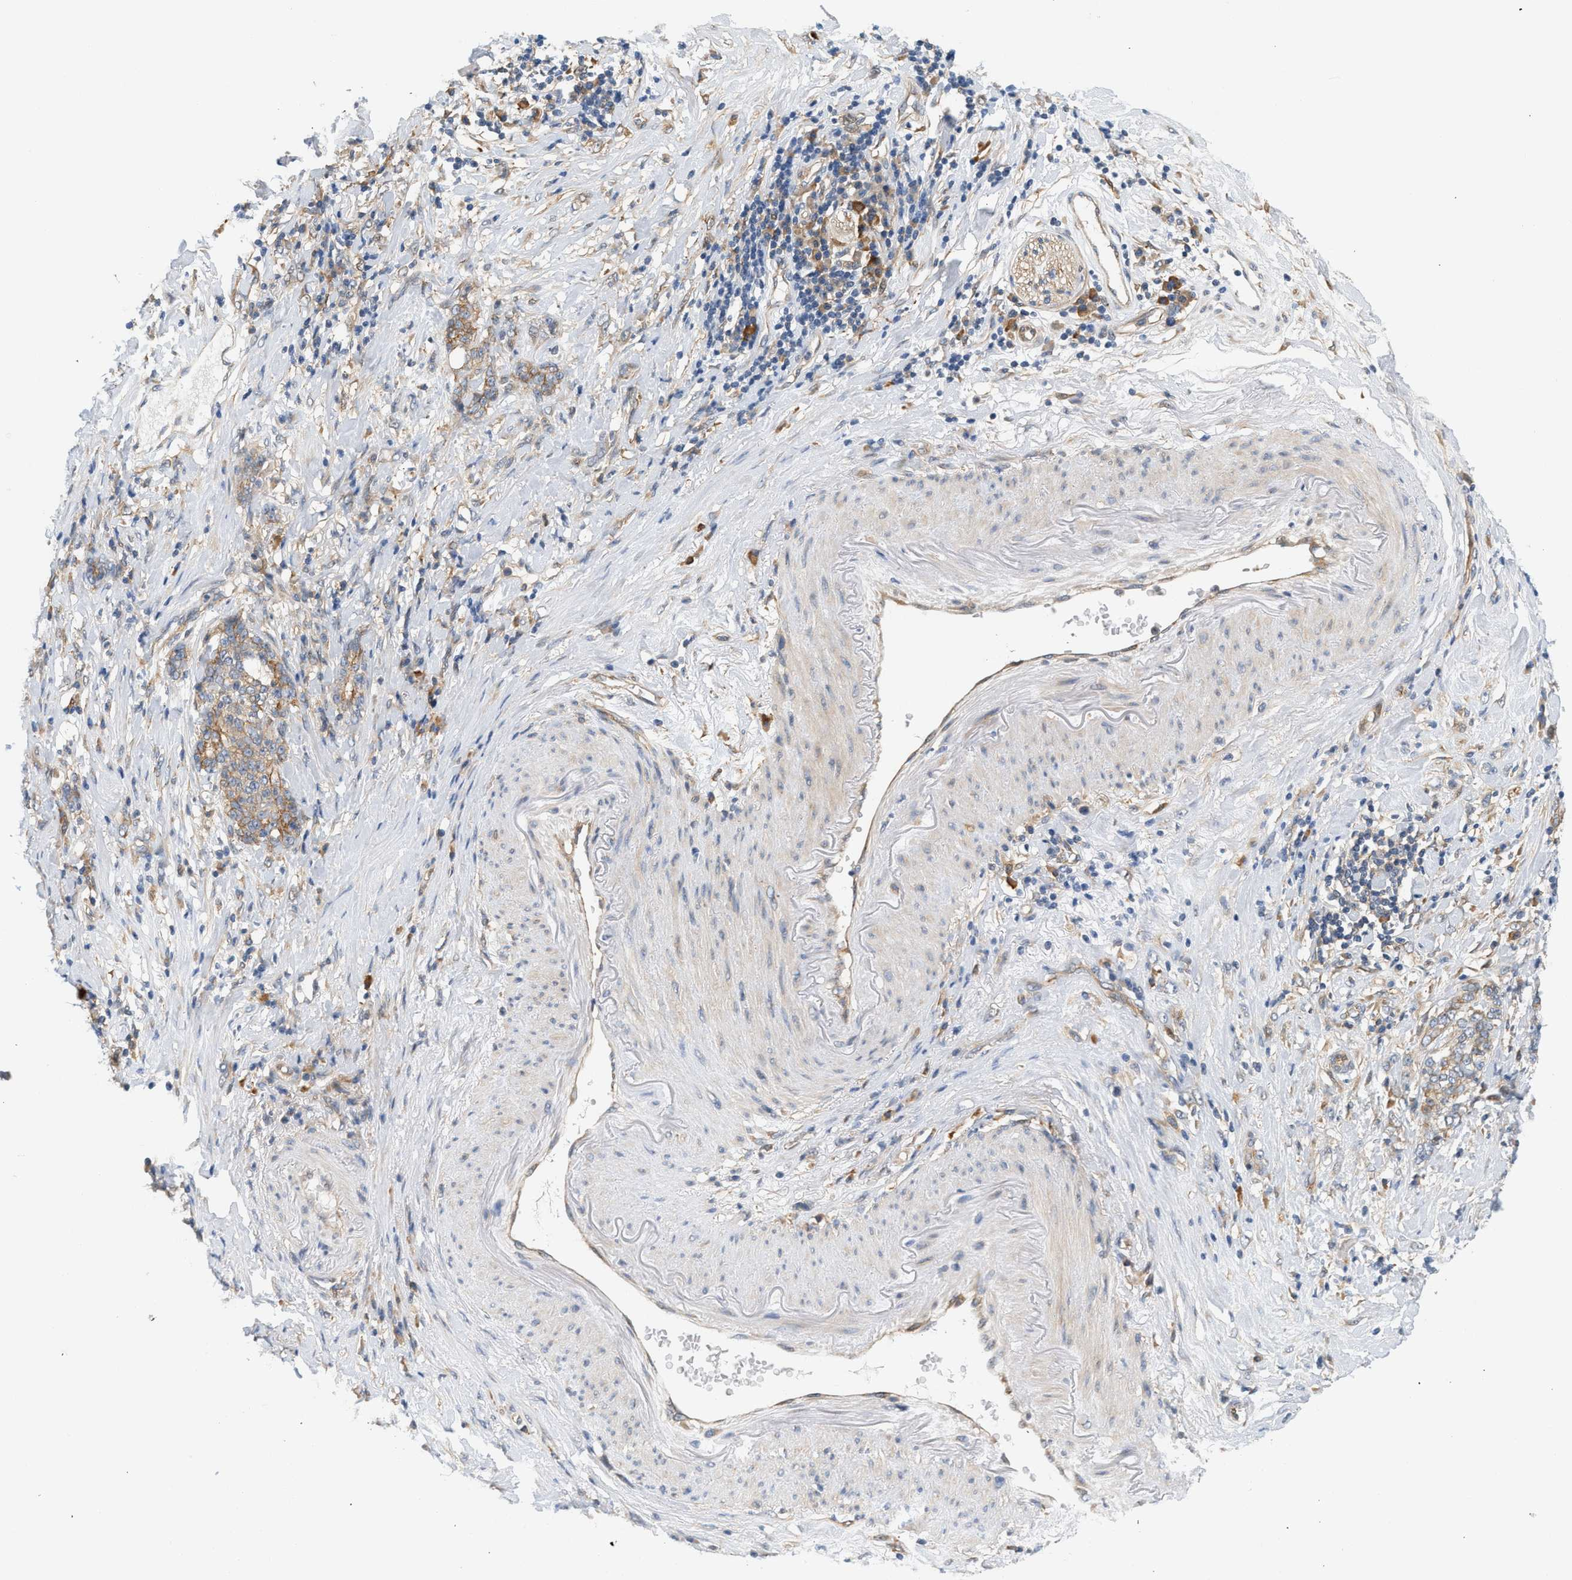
{"staining": {"intensity": "weak", "quantity": ">75%", "location": "cytoplasmic/membranous"}, "tissue": "stomach cancer", "cell_type": "Tumor cells", "image_type": "cancer", "snomed": [{"axis": "morphology", "description": "Adenocarcinoma, NOS"}, {"axis": "topography", "description": "Stomach, lower"}], "caption": "Immunohistochemistry (IHC) staining of stomach adenocarcinoma, which shows low levels of weak cytoplasmic/membranous positivity in about >75% of tumor cells indicating weak cytoplasmic/membranous protein positivity. The staining was performed using DAB (brown) for protein detection and nuclei were counterstained in hematoxylin (blue).", "gene": "CTXN1", "patient": {"sex": "male", "age": 88}}